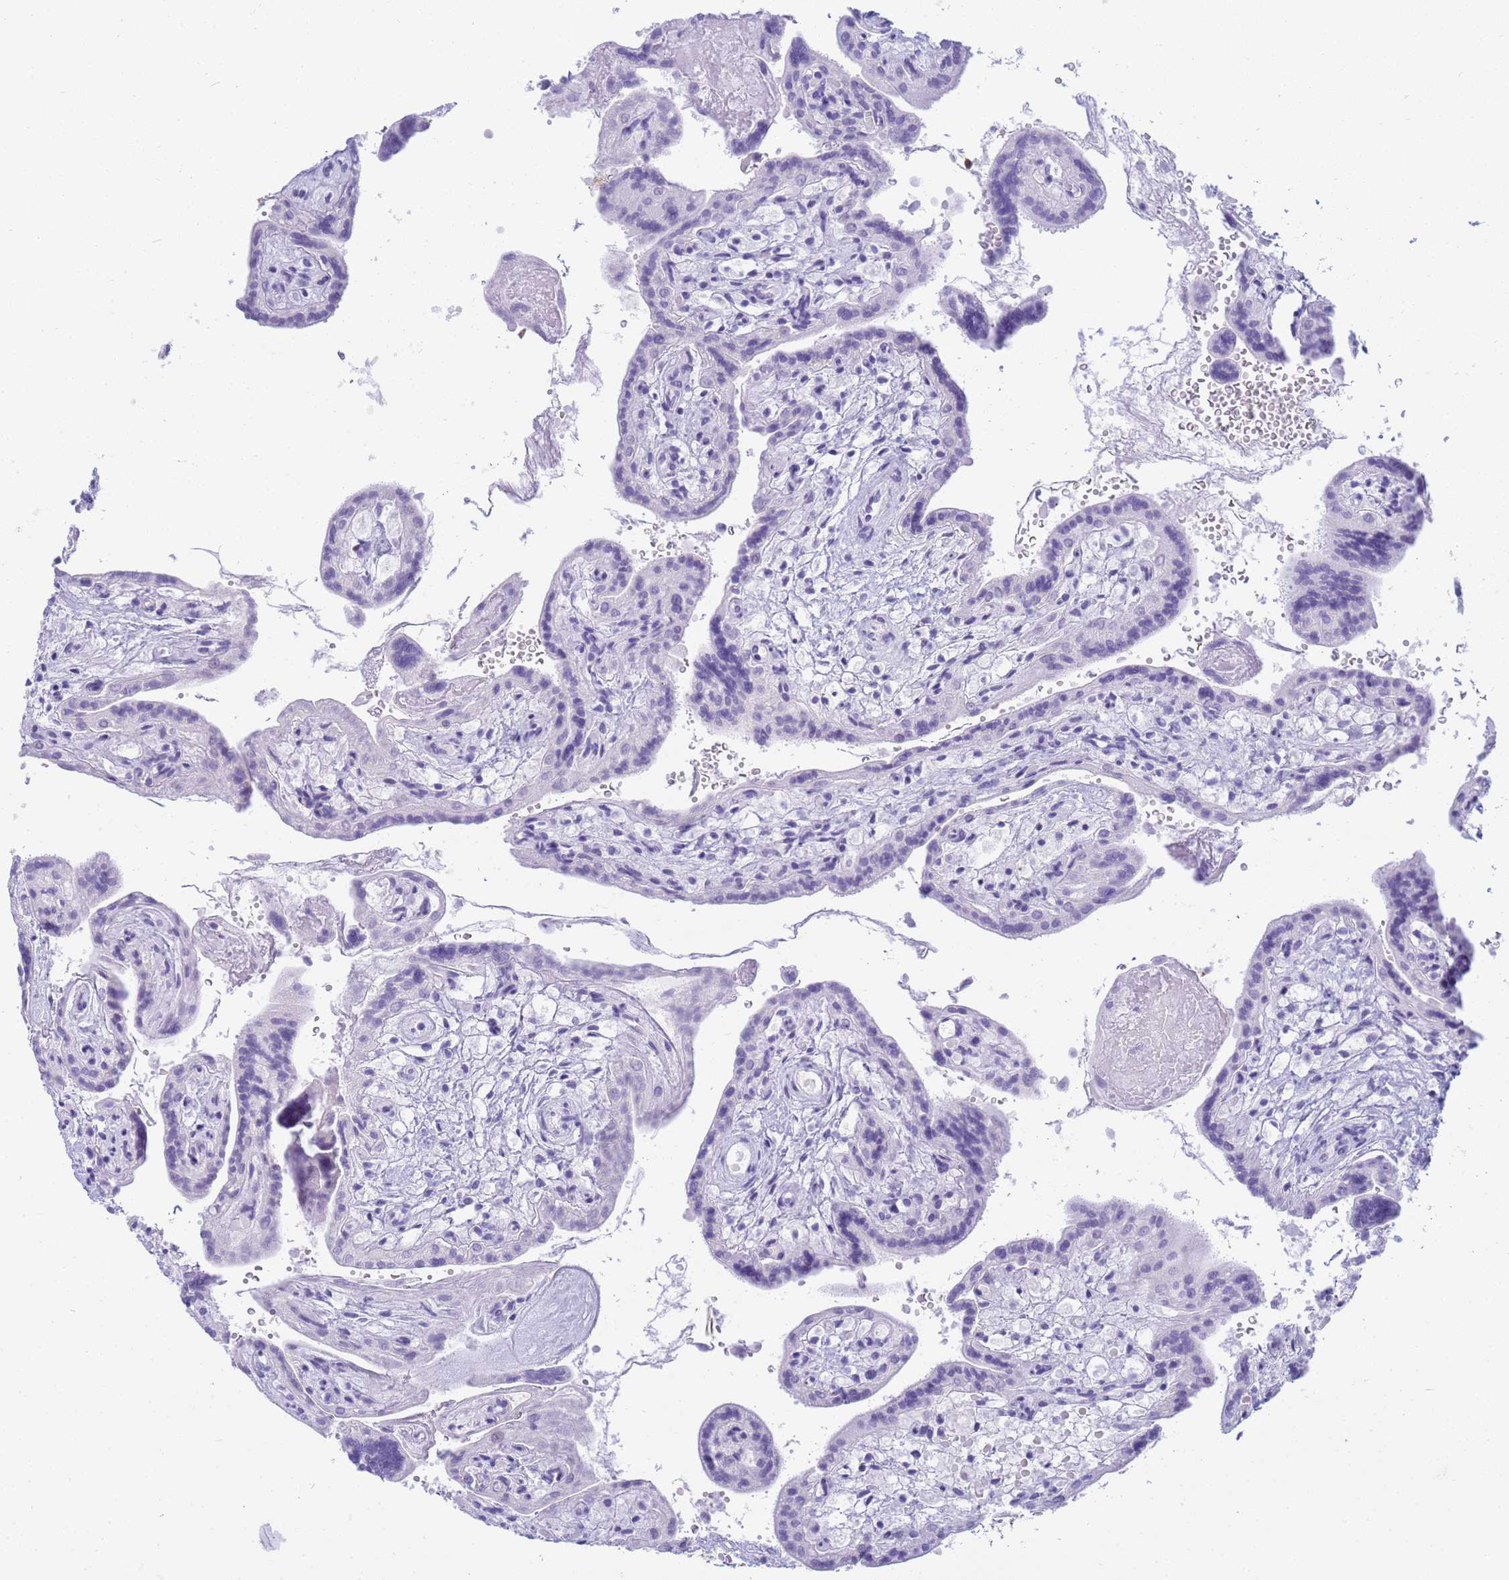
{"staining": {"intensity": "moderate", "quantity": "<25%", "location": "cytoplasmic/membranous,nuclear"}, "tissue": "placenta", "cell_type": "Trophoblastic cells", "image_type": "normal", "snomed": [{"axis": "morphology", "description": "Normal tissue, NOS"}, {"axis": "topography", "description": "Placenta"}], "caption": "Trophoblastic cells show moderate cytoplasmic/membranous,nuclear expression in about <25% of cells in unremarkable placenta. (IHC, brightfield microscopy, high magnification).", "gene": "SNX20", "patient": {"sex": "female", "age": 37}}